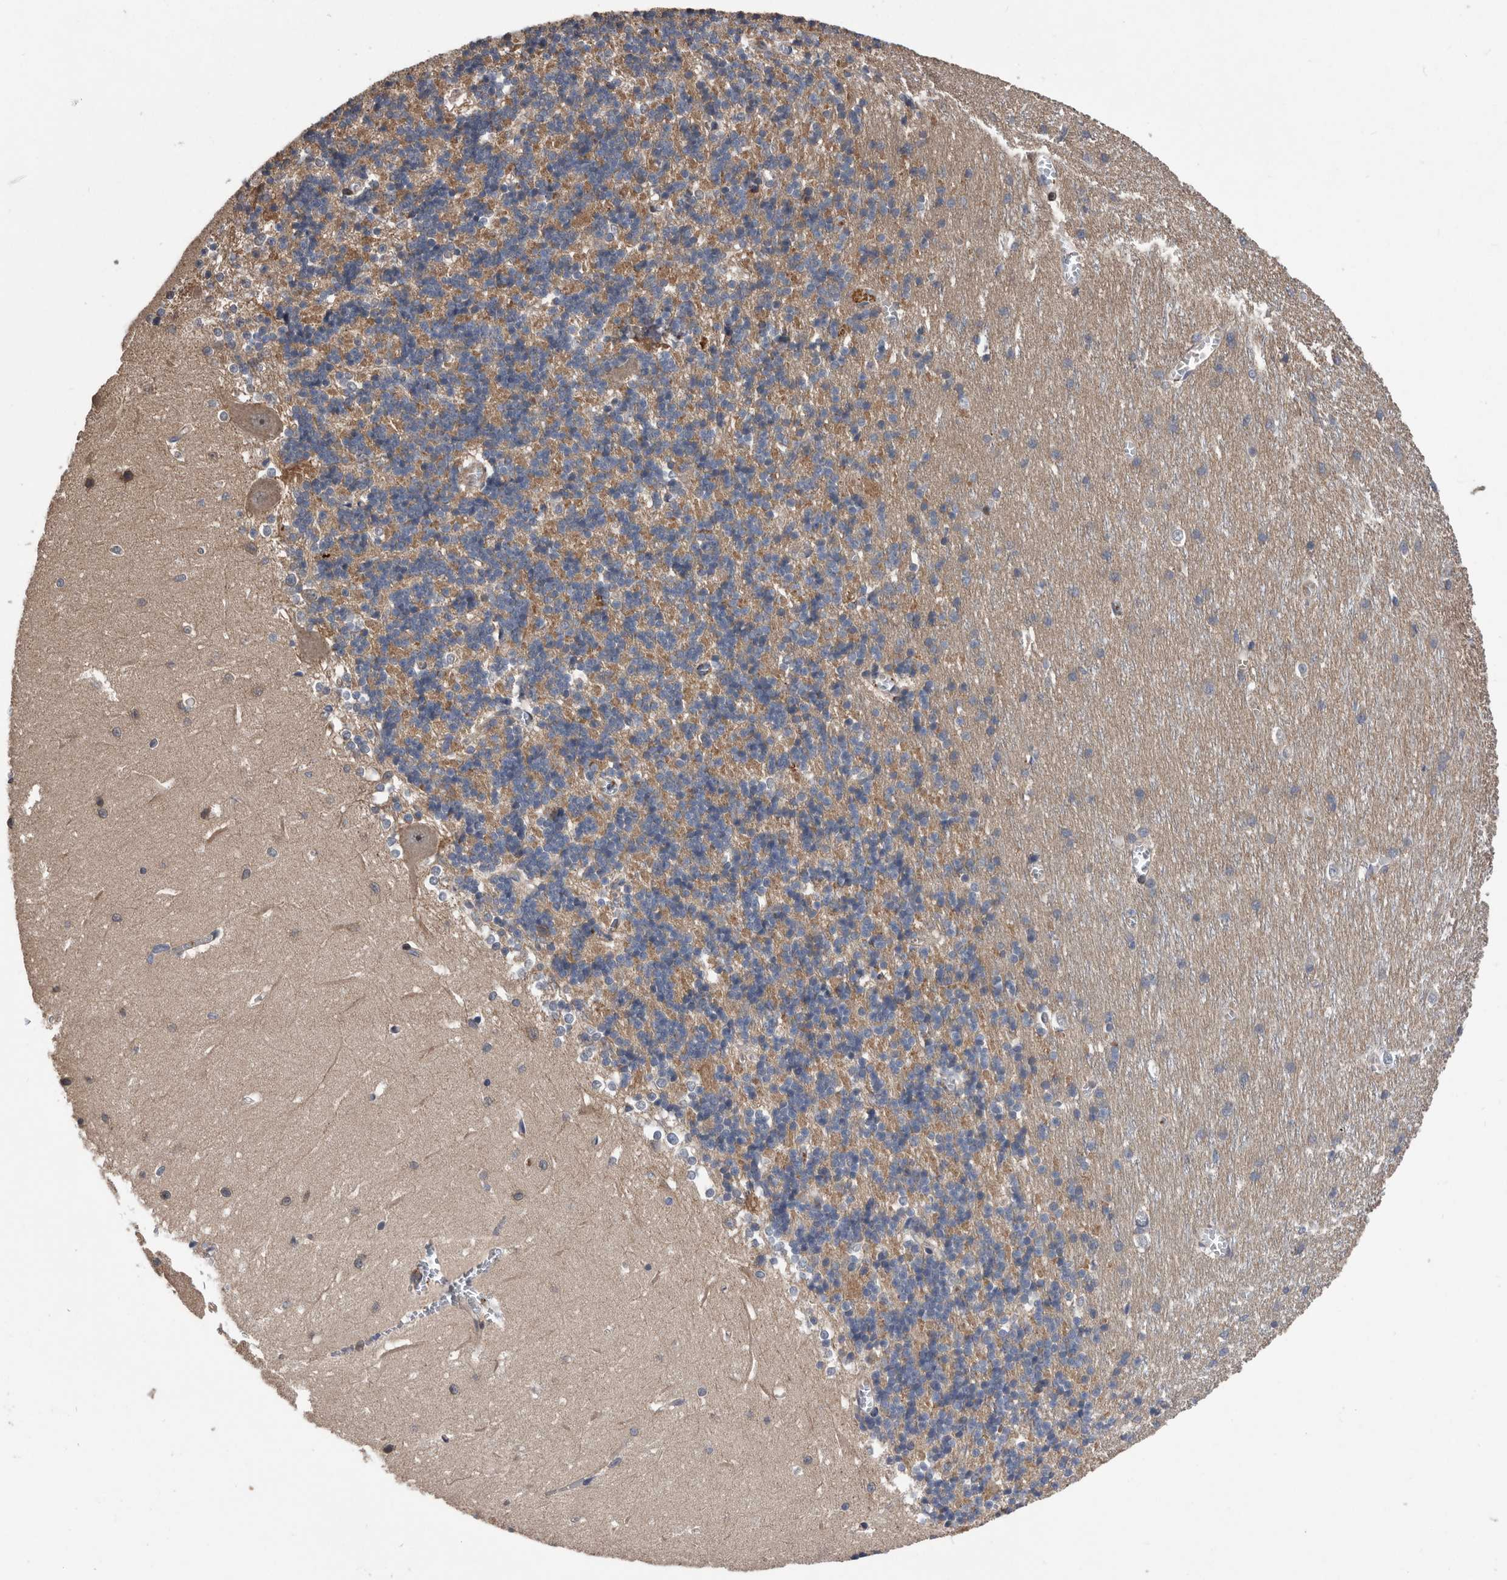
{"staining": {"intensity": "weak", "quantity": "<25%", "location": "cytoplasmic/membranous"}, "tissue": "cerebellum", "cell_type": "Cells in granular layer", "image_type": "normal", "snomed": [{"axis": "morphology", "description": "Normal tissue, NOS"}, {"axis": "topography", "description": "Cerebellum"}], "caption": "The histopathology image shows no significant expression in cells in granular layer of cerebellum.", "gene": "SERINC2", "patient": {"sex": "male", "age": 37}}